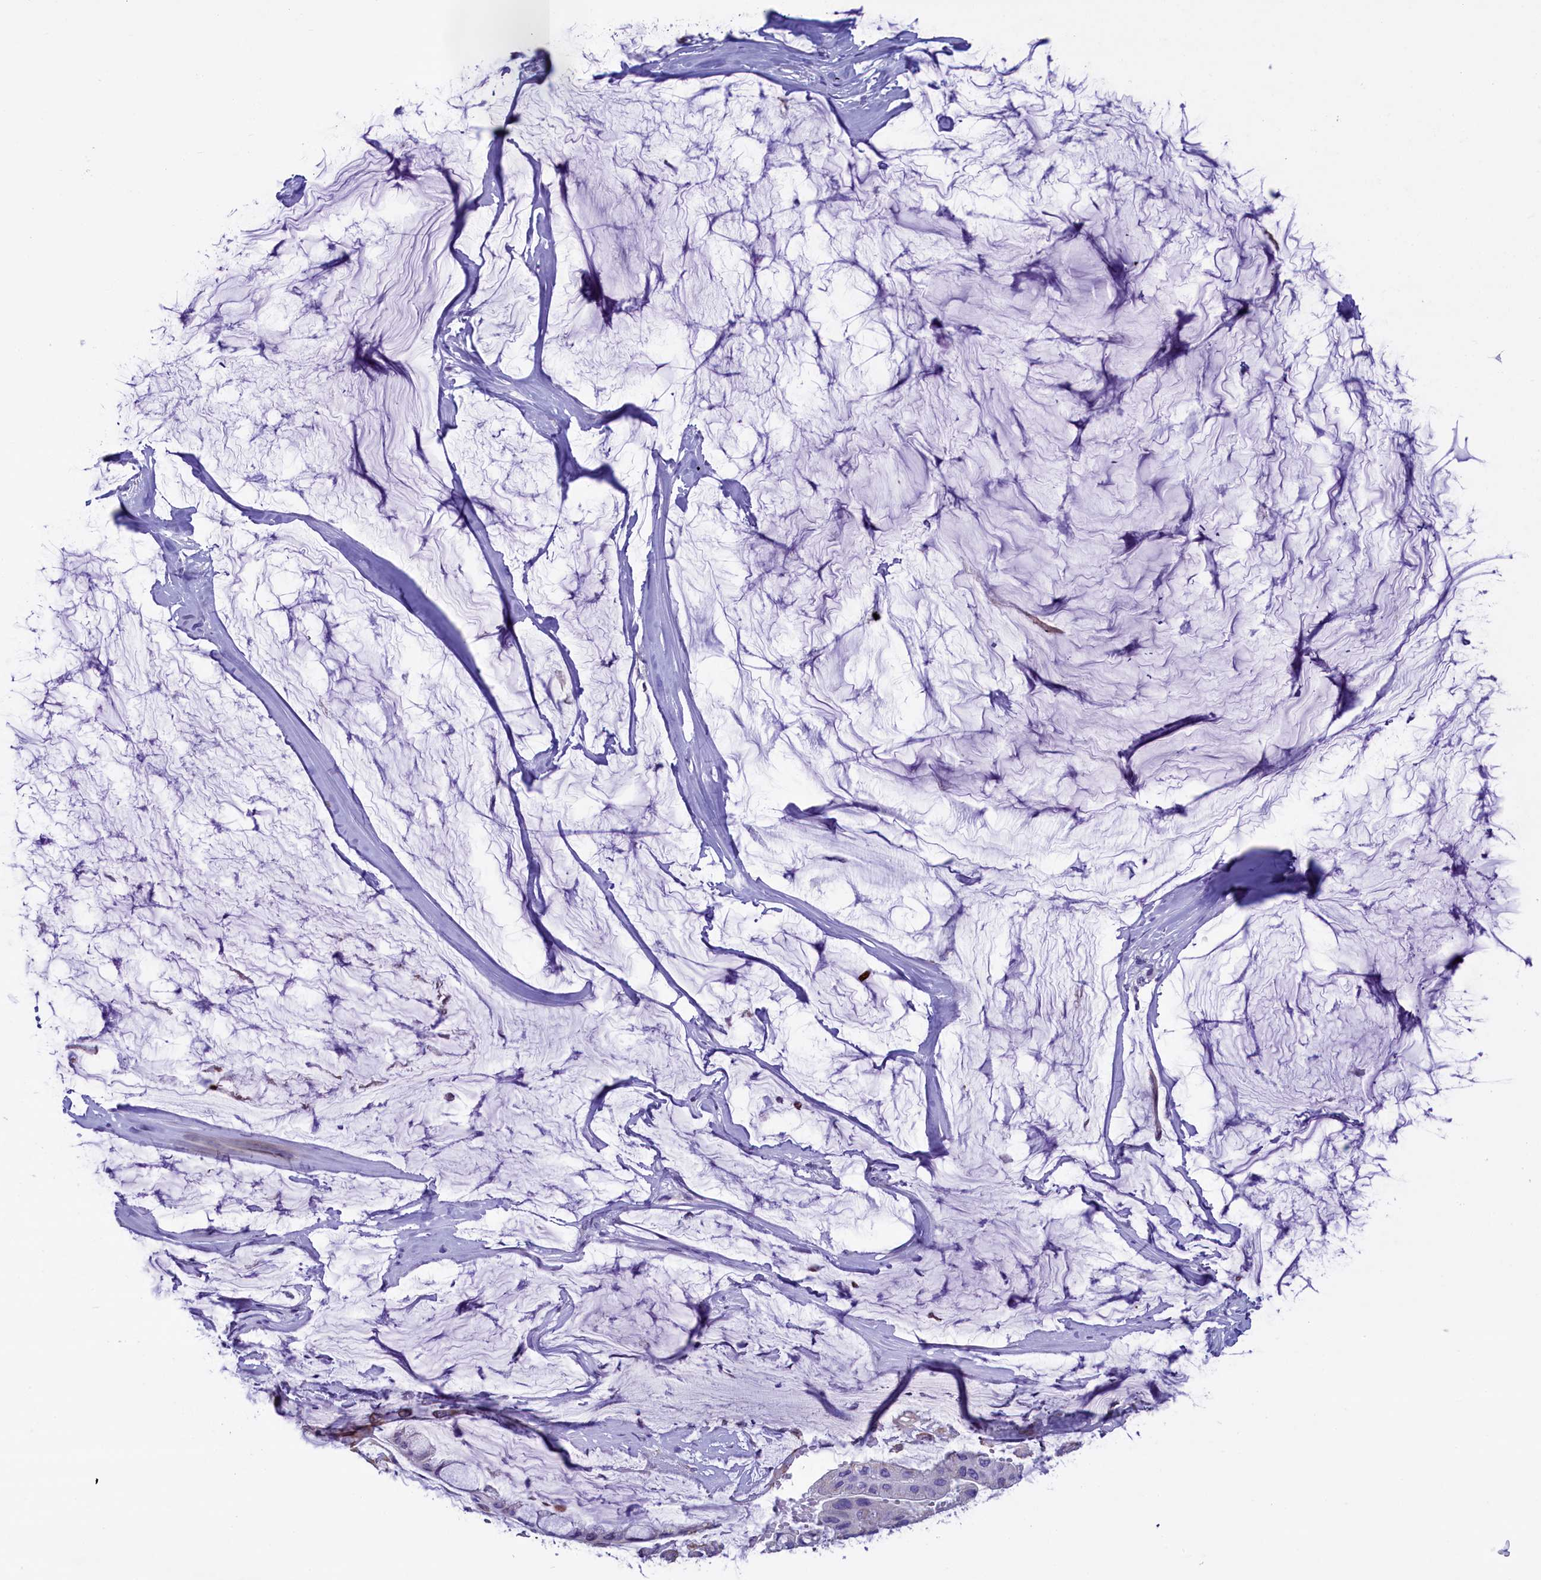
{"staining": {"intensity": "negative", "quantity": "none", "location": "none"}, "tissue": "ovarian cancer", "cell_type": "Tumor cells", "image_type": "cancer", "snomed": [{"axis": "morphology", "description": "Cystadenocarcinoma, mucinous, NOS"}, {"axis": "topography", "description": "Ovary"}], "caption": "A histopathology image of mucinous cystadenocarcinoma (ovarian) stained for a protein reveals no brown staining in tumor cells.", "gene": "LOXL1", "patient": {"sex": "female", "age": 39}}